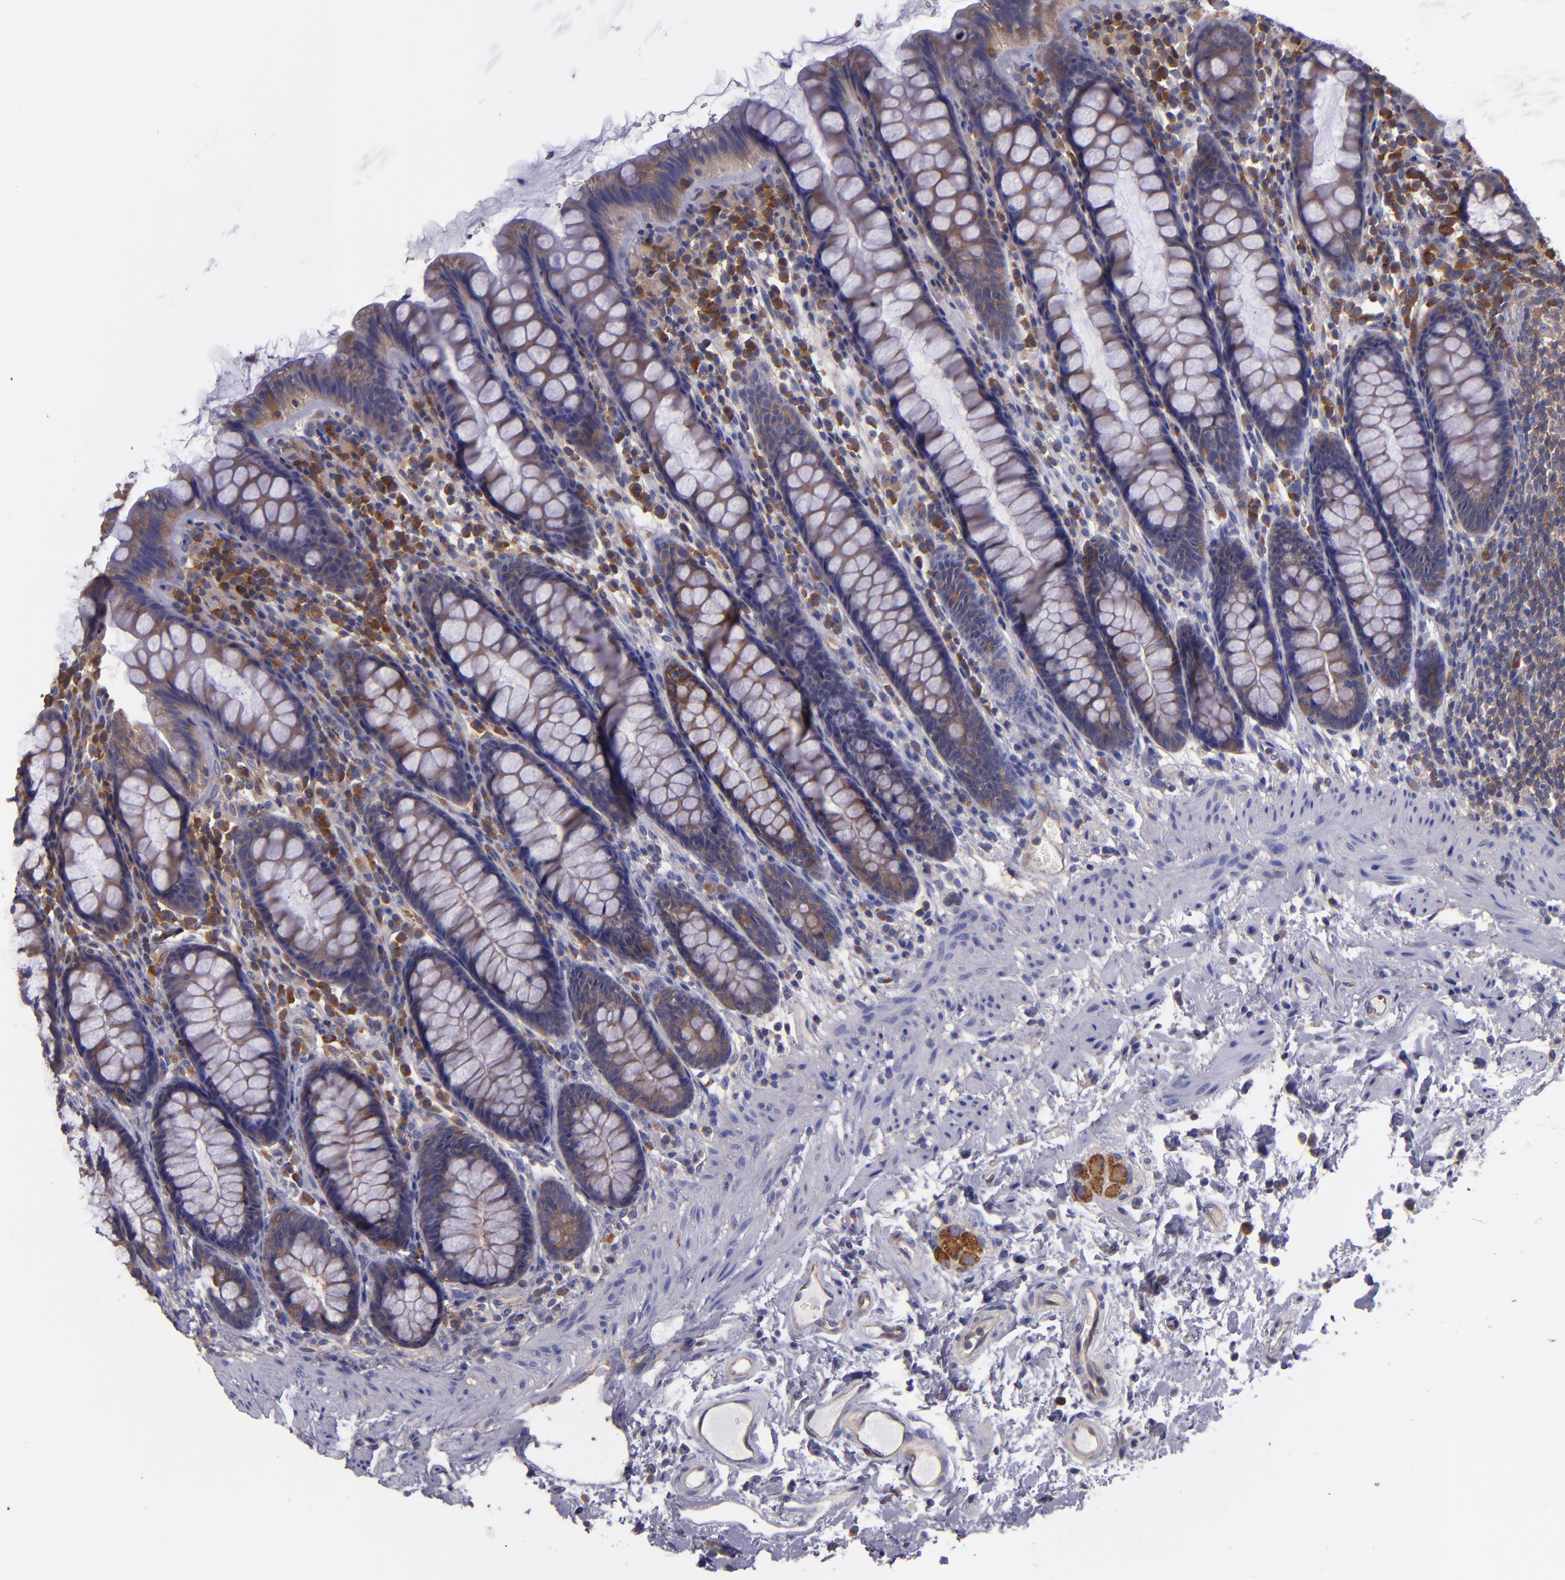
{"staining": {"intensity": "weak", "quantity": ">75%", "location": "cytoplasmic/membranous"}, "tissue": "rectum", "cell_type": "Glandular cells", "image_type": "normal", "snomed": [{"axis": "morphology", "description": "Normal tissue, NOS"}, {"axis": "topography", "description": "Rectum"}], "caption": "Normal rectum shows weak cytoplasmic/membranous positivity in approximately >75% of glandular cells The protein of interest is shown in brown color, while the nuclei are stained blue..", "gene": "CARS1", "patient": {"sex": "male", "age": 92}}